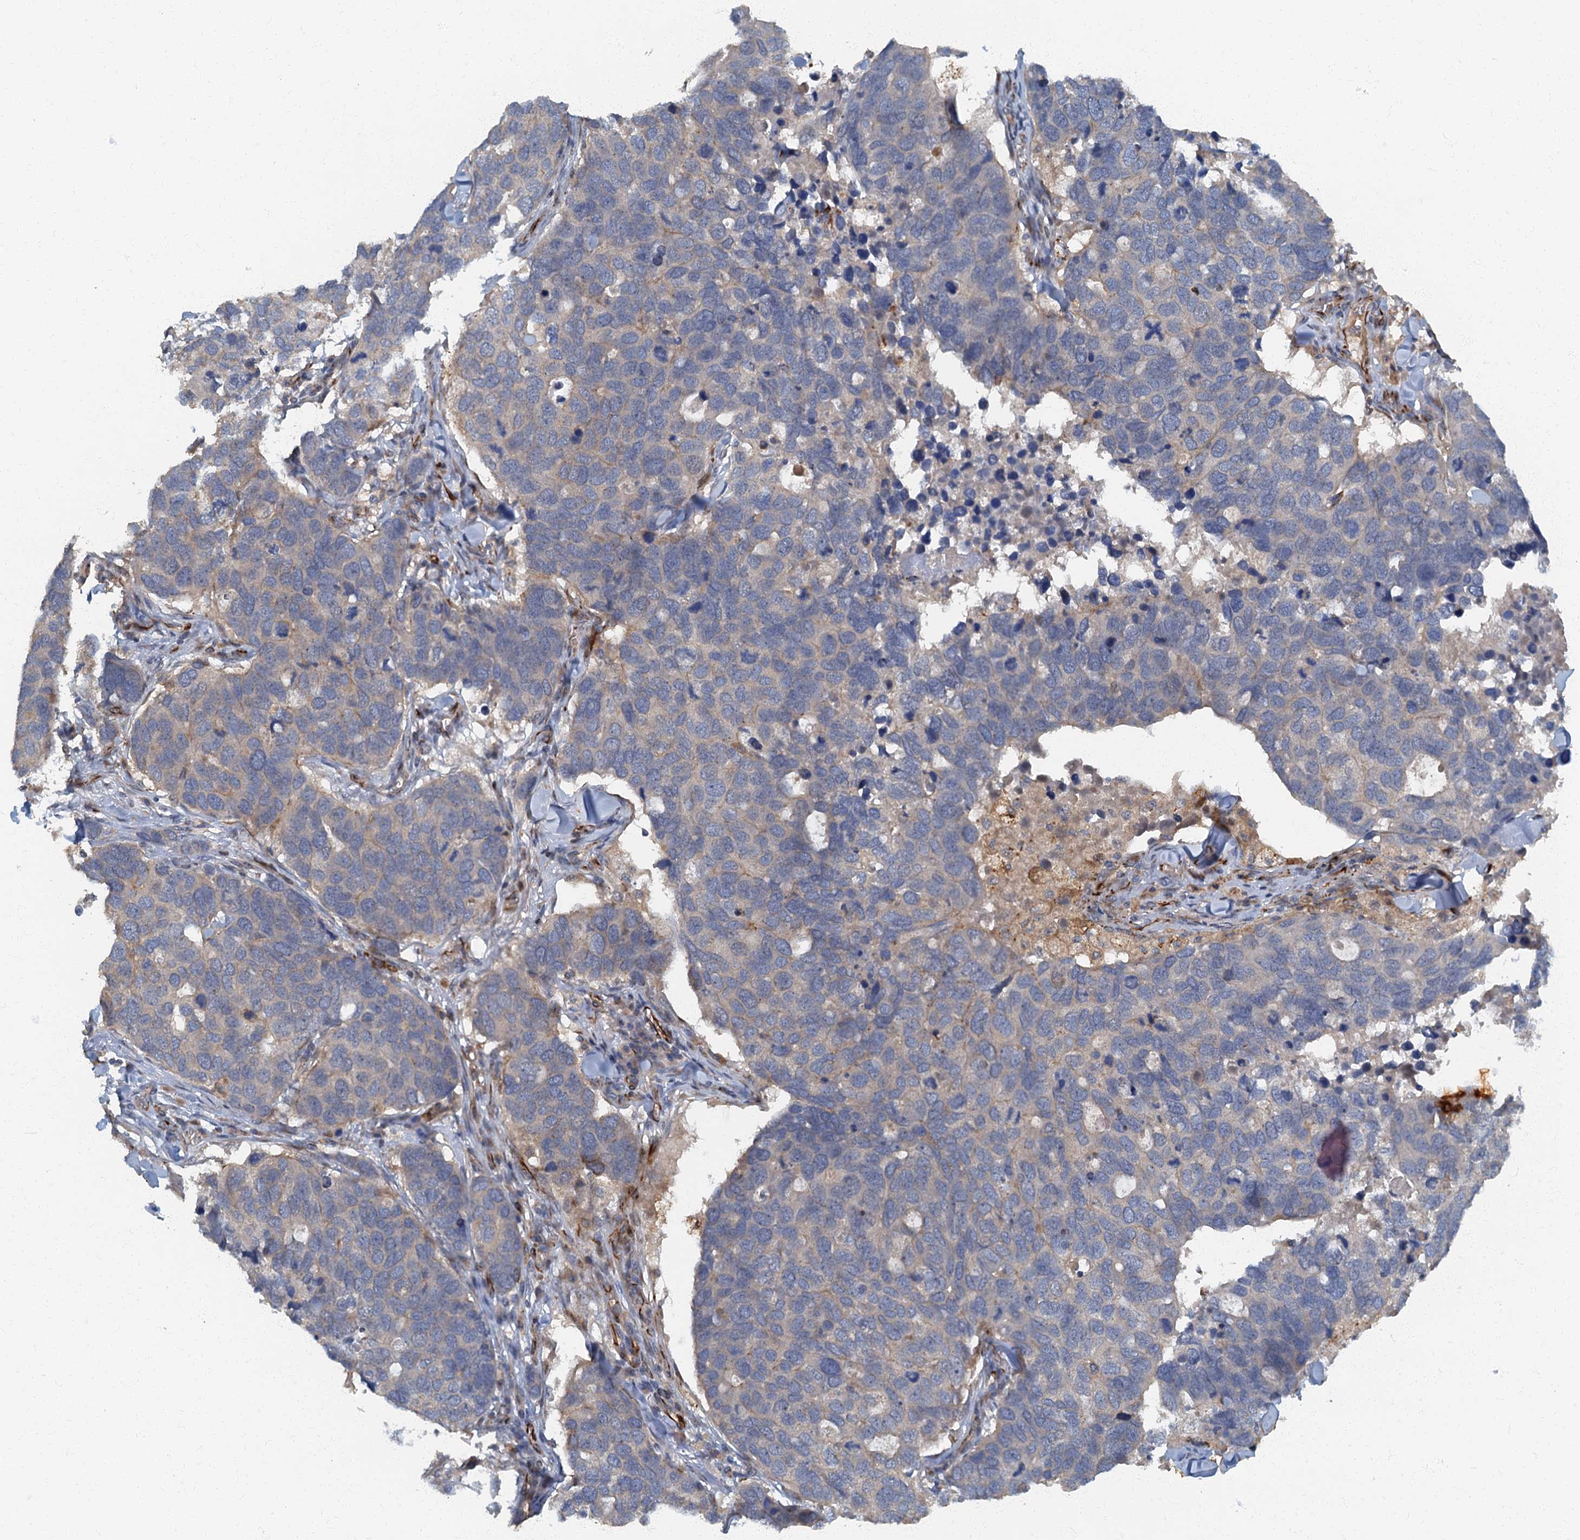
{"staining": {"intensity": "weak", "quantity": "<25%", "location": "cytoplasmic/membranous"}, "tissue": "breast cancer", "cell_type": "Tumor cells", "image_type": "cancer", "snomed": [{"axis": "morphology", "description": "Duct carcinoma"}, {"axis": "topography", "description": "Breast"}], "caption": "Tumor cells are negative for brown protein staining in breast cancer.", "gene": "ARL11", "patient": {"sex": "female", "age": 83}}